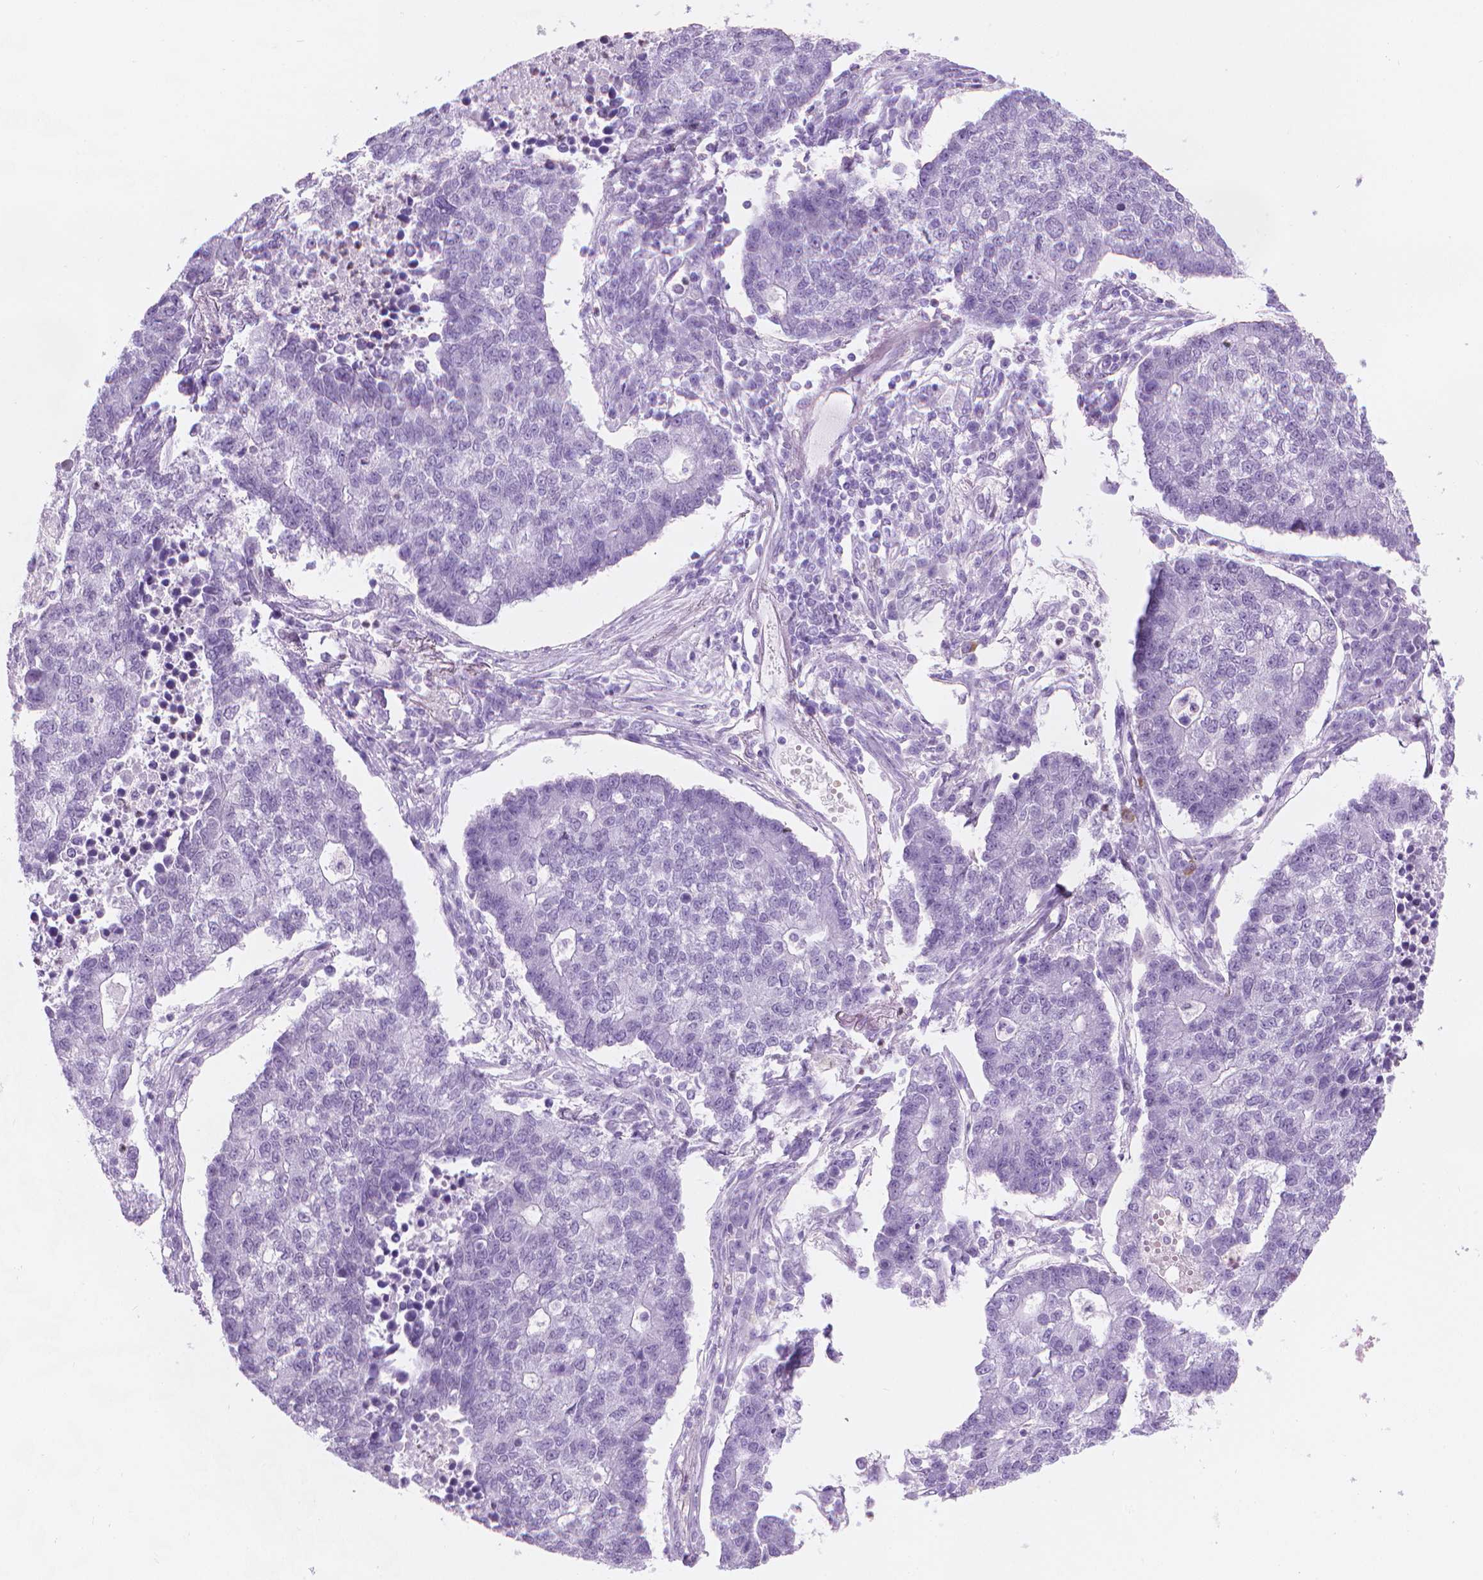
{"staining": {"intensity": "negative", "quantity": "none", "location": "none"}, "tissue": "lung cancer", "cell_type": "Tumor cells", "image_type": "cancer", "snomed": [{"axis": "morphology", "description": "Adenocarcinoma, NOS"}, {"axis": "topography", "description": "Lung"}], "caption": "IHC micrograph of lung cancer stained for a protein (brown), which demonstrates no positivity in tumor cells.", "gene": "TTC29", "patient": {"sex": "male", "age": 57}}